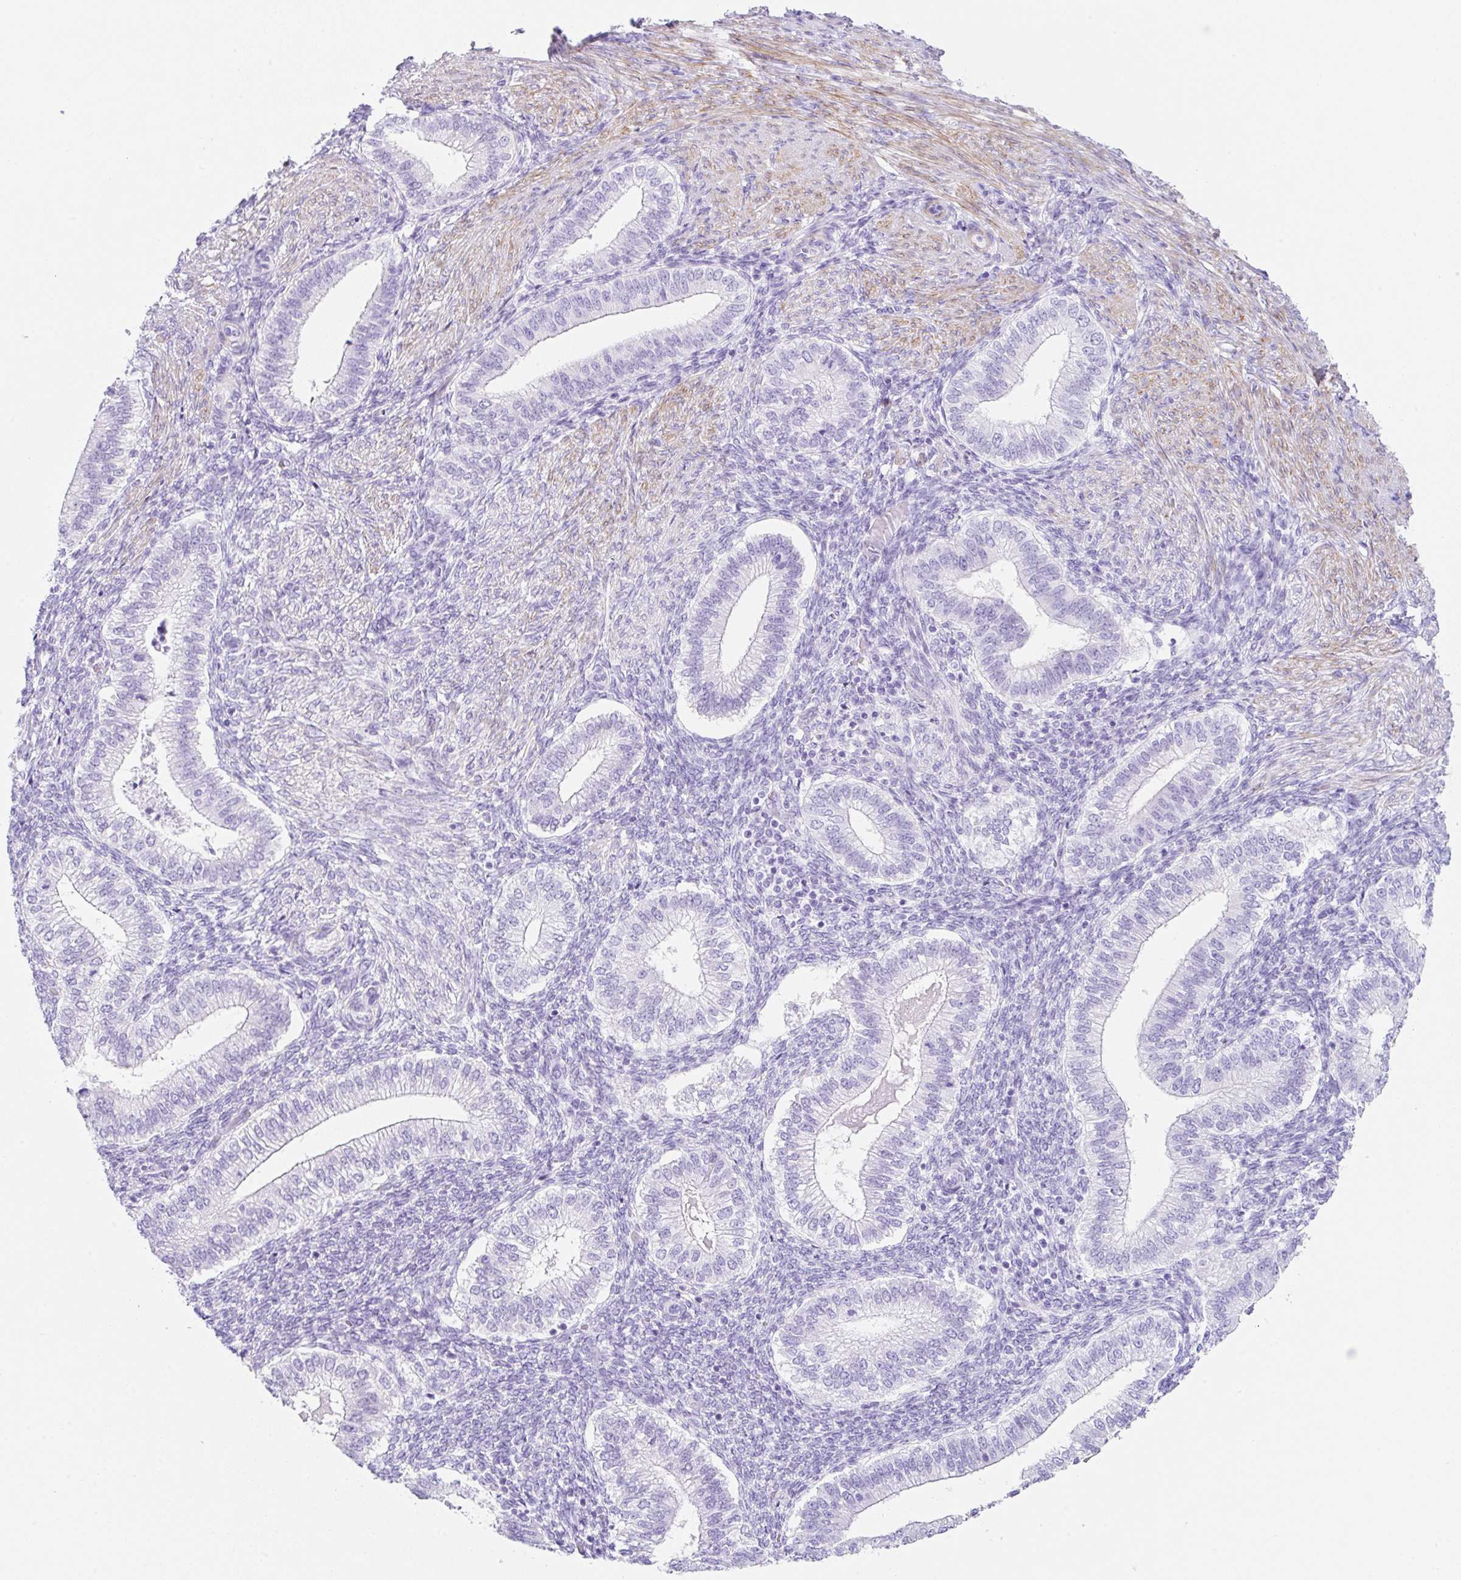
{"staining": {"intensity": "negative", "quantity": "none", "location": "none"}, "tissue": "endometrium", "cell_type": "Cells in endometrial stroma", "image_type": "normal", "snomed": [{"axis": "morphology", "description": "Normal tissue, NOS"}, {"axis": "topography", "description": "Endometrium"}], "caption": "Cells in endometrial stroma are negative for brown protein staining in benign endometrium. Nuclei are stained in blue.", "gene": "CLDND2", "patient": {"sex": "female", "age": 25}}